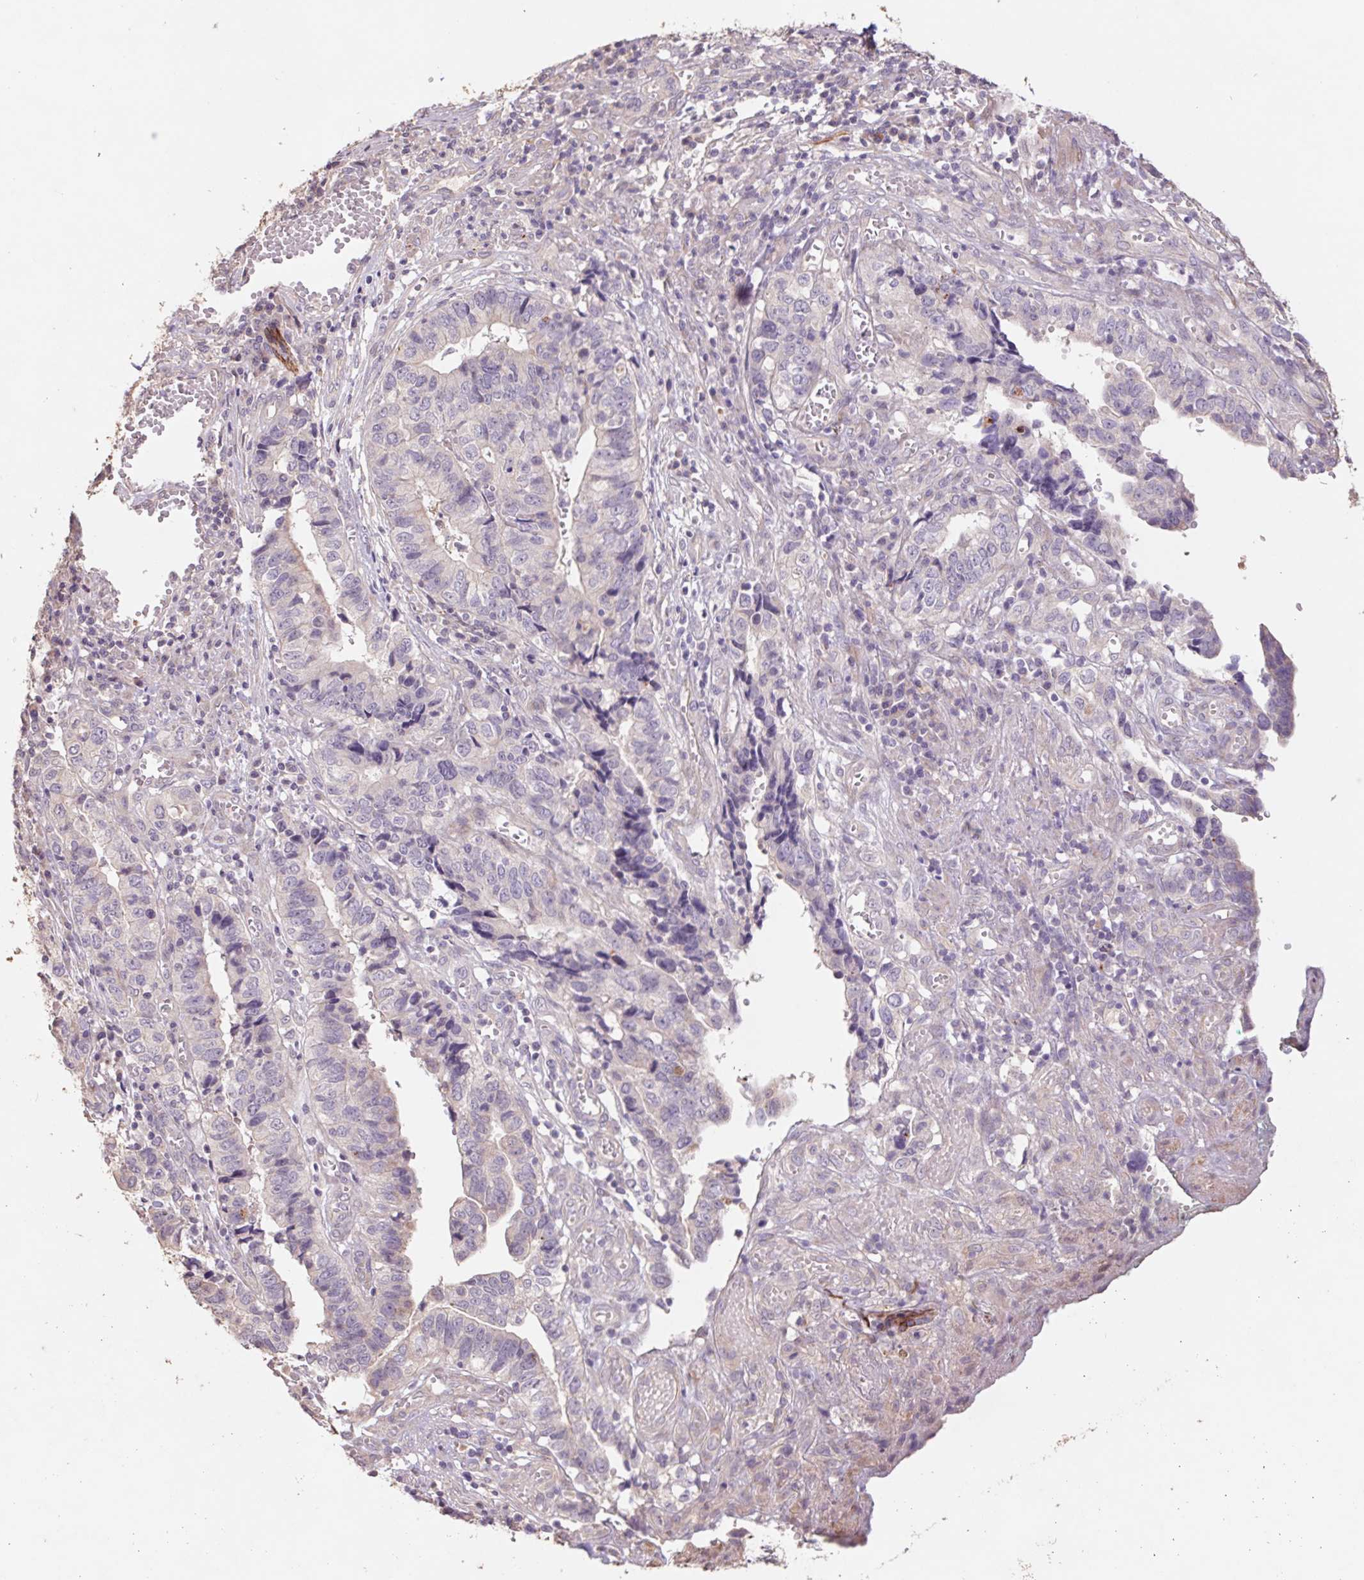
{"staining": {"intensity": "negative", "quantity": "none", "location": "none"}, "tissue": "stomach cancer", "cell_type": "Tumor cells", "image_type": "cancer", "snomed": [{"axis": "morphology", "description": "Adenocarcinoma, NOS"}, {"axis": "topography", "description": "Stomach, upper"}], "caption": "An immunohistochemistry image of stomach adenocarcinoma is shown. There is no staining in tumor cells of stomach adenocarcinoma.", "gene": "GRM2", "patient": {"sex": "female", "age": 67}}